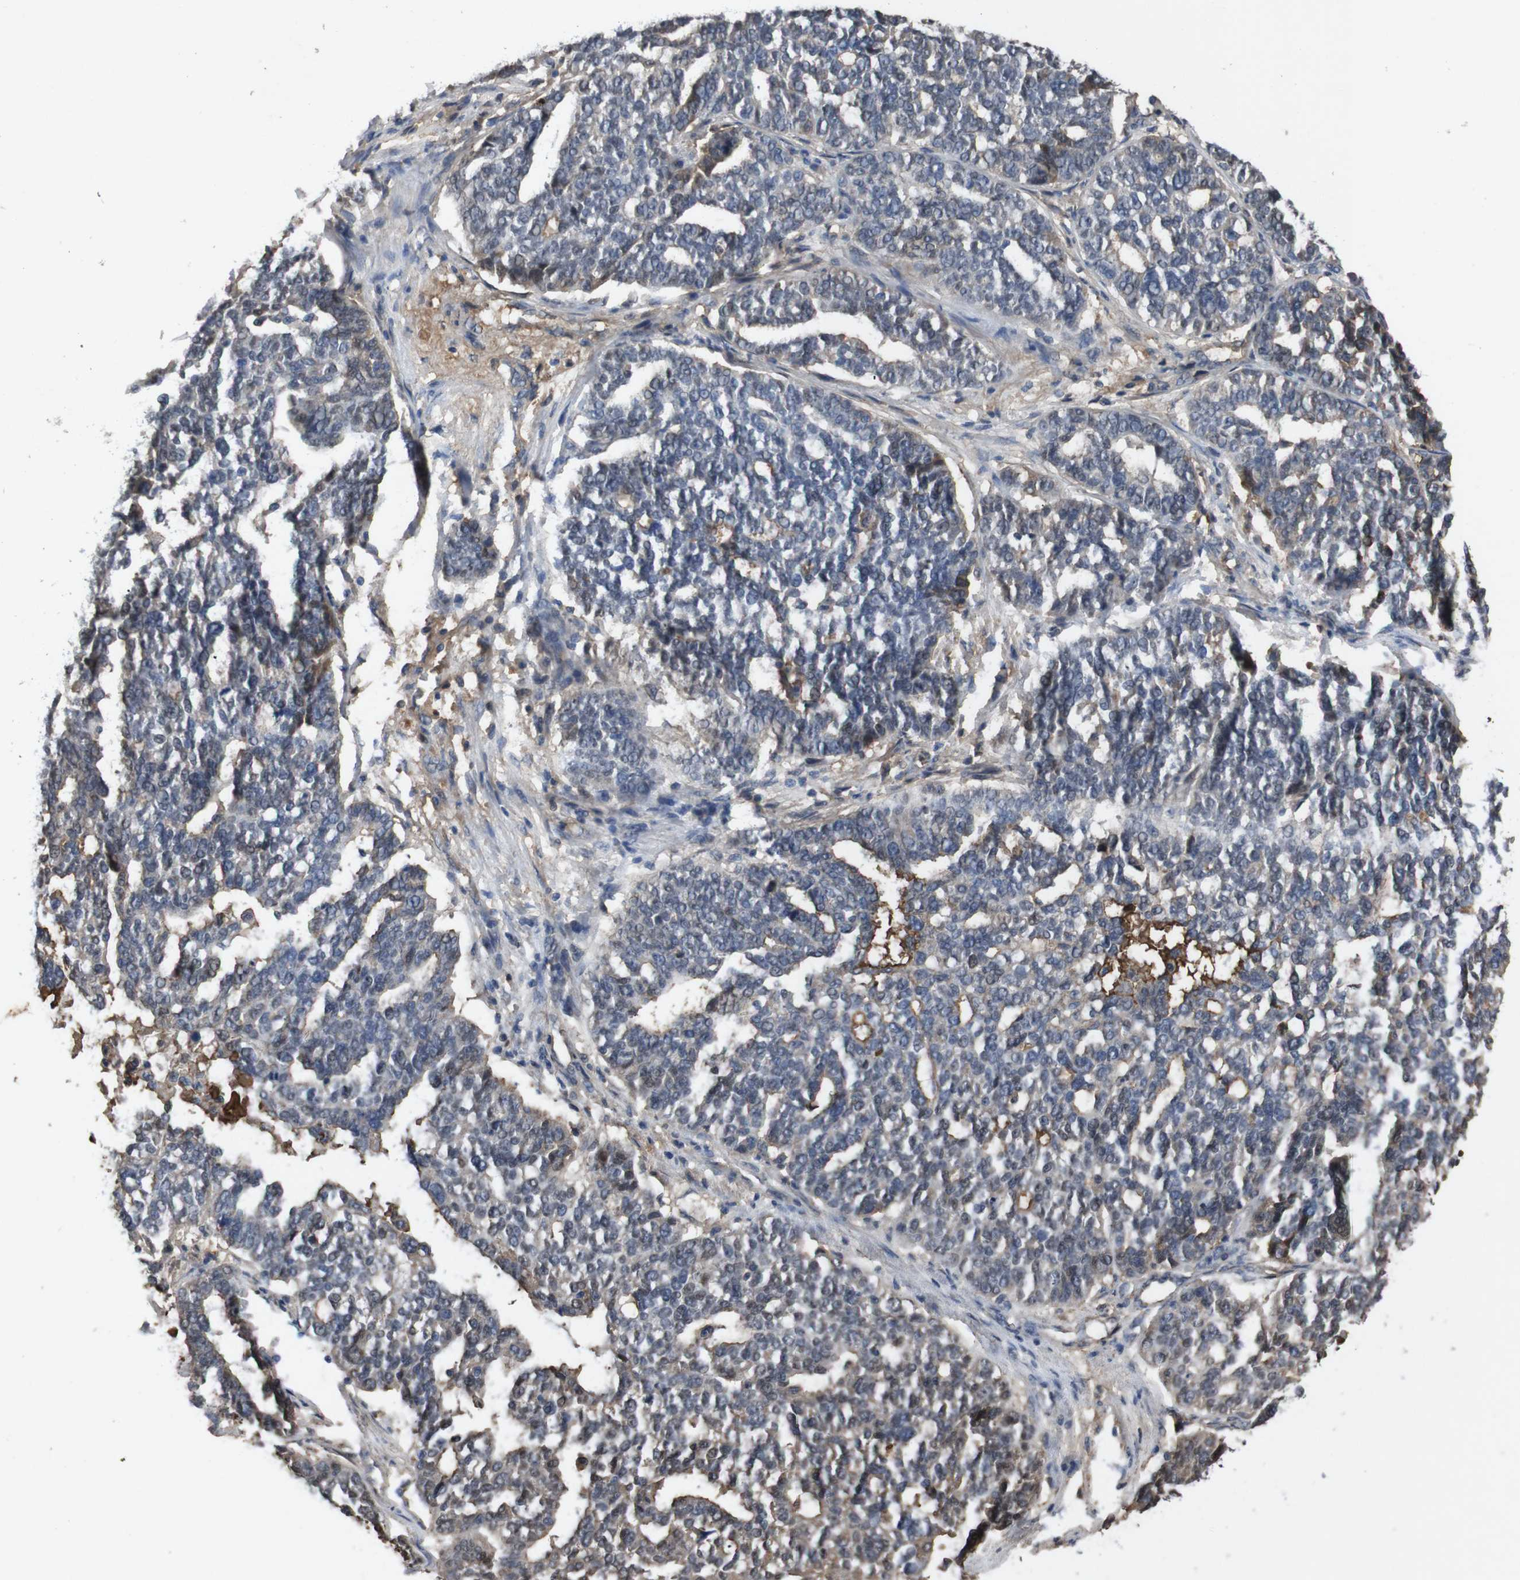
{"staining": {"intensity": "weak", "quantity": "25%-75%", "location": "cytoplasmic/membranous"}, "tissue": "ovarian cancer", "cell_type": "Tumor cells", "image_type": "cancer", "snomed": [{"axis": "morphology", "description": "Cystadenocarcinoma, serous, NOS"}, {"axis": "topography", "description": "Ovary"}], "caption": "A low amount of weak cytoplasmic/membranous positivity is appreciated in about 25%-75% of tumor cells in ovarian serous cystadenocarcinoma tissue.", "gene": "SPTB", "patient": {"sex": "female", "age": 59}}